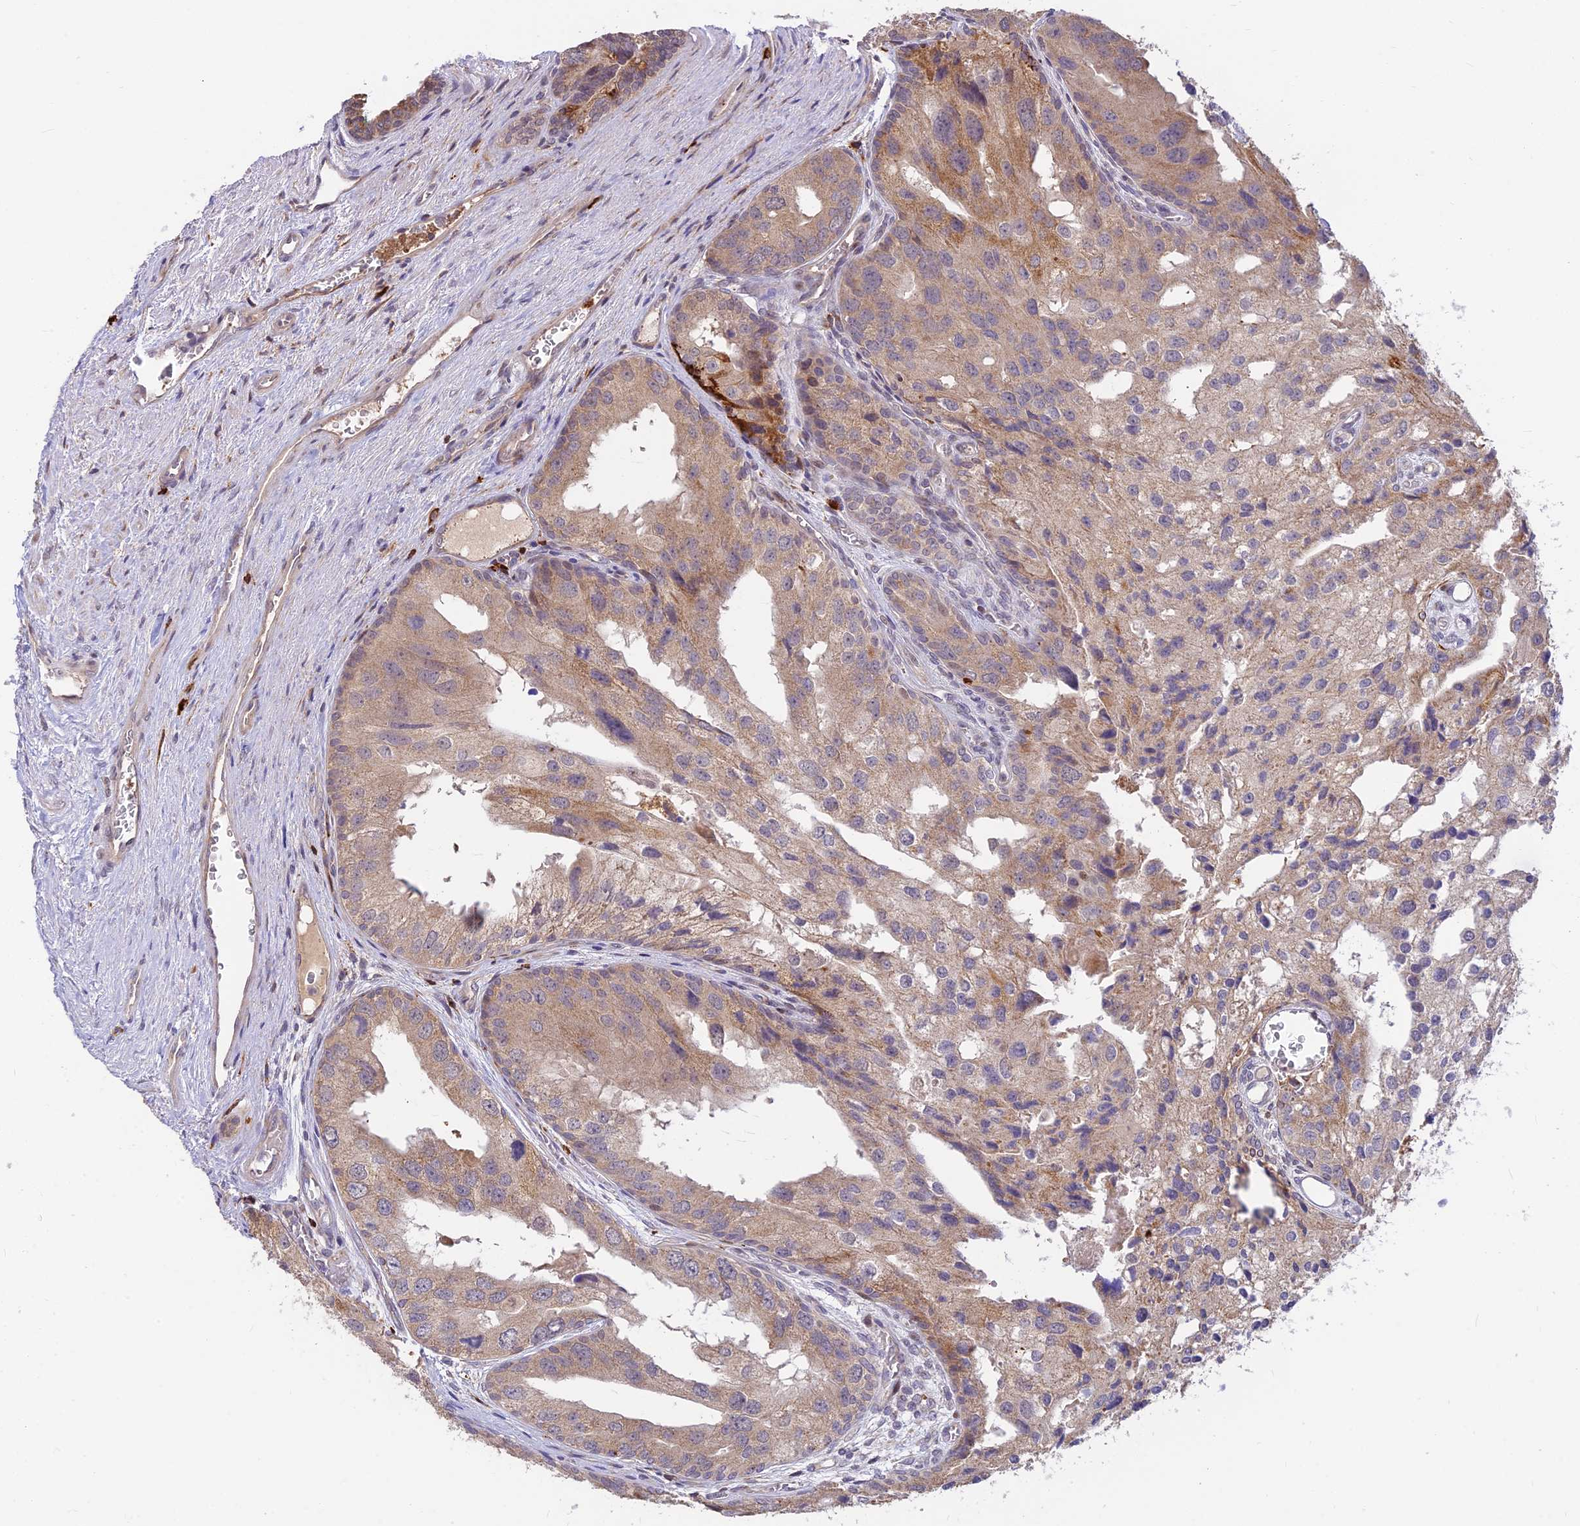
{"staining": {"intensity": "moderate", "quantity": ">75%", "location": "cytoplasmic/membranous"}, "tissue": "prostate cancer", "cell_type": "Tumor cells", "image_type": "cancer", "snomed": [{"axis": "morphology", "description": "Adenocarcinoma, High grade"}, {"axis": "topography", "description": "Prostate"}], "caption": "Human adenocarcinoma (high-grade) (prostate) stained with a brown dye displays moderate cytoplasmic/membranous positive positivity in about >75% of tumor cells.", "gene": "ASPDH", "patient": {"sex": "male", "age": 62}}